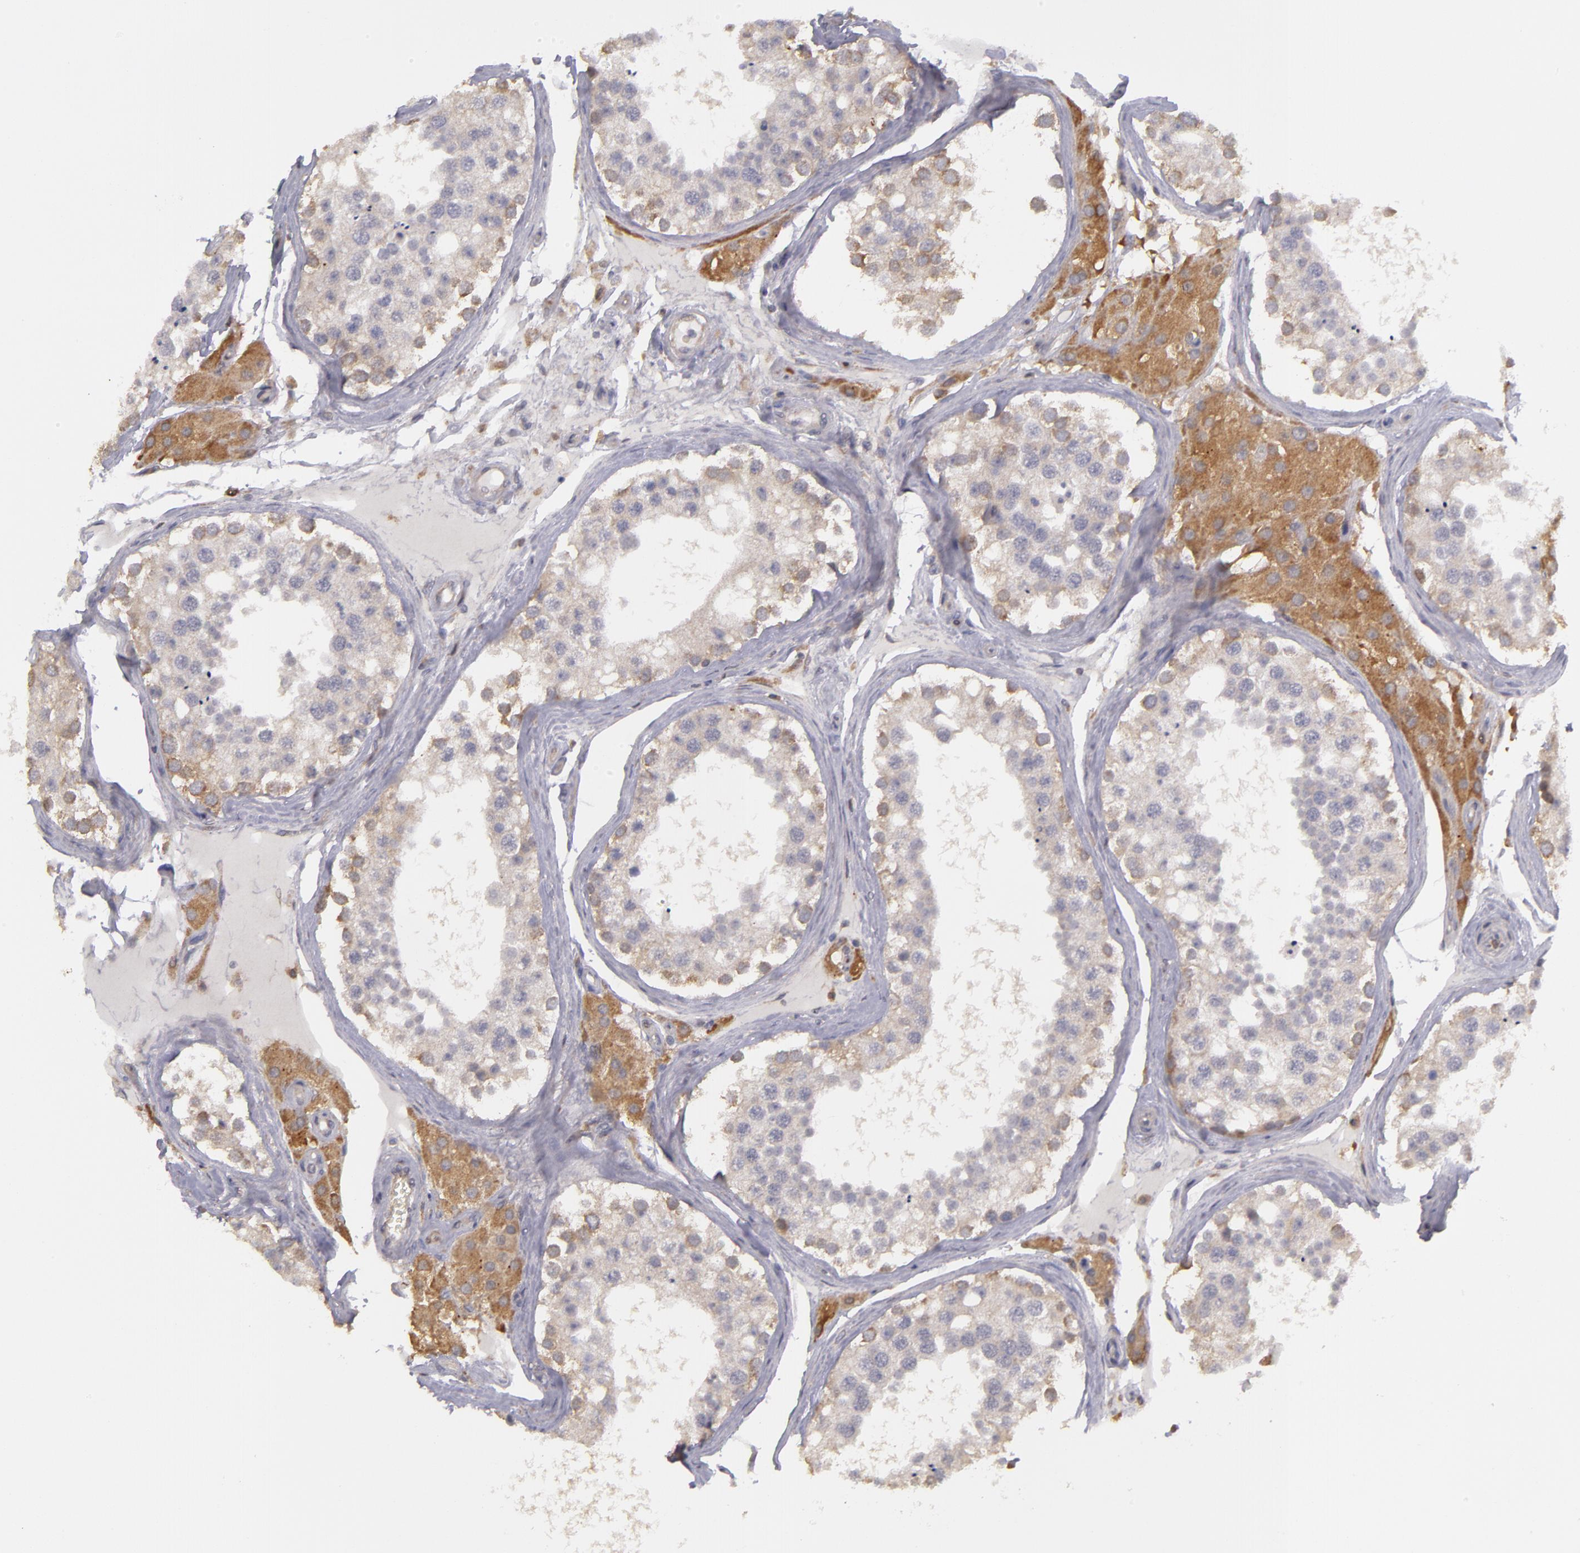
{"staining": {"intensity": "weak", "quantity": "25%-75%", "location": "cytoplasmic/membranous"}, "tissue": "testis", "cell_type": "Cells in seminiferous ducts", "image_type": "normal", "snomed": [{"axis": "morphology", "description": "Normal tissue, NOS"}, {"axis": "topography", "description": "Testis"}], "caption": "This micrograph displays normal testis stained with immunohistochemistry to label a protein in brown. The cytoplasmic/membranous of cells in seminiferous ducts show weak positivity for the protein. Nuclei are counter-stained blue.", "gene": "MTHFD1", "patient": {"sex": "male", "age": 68}}